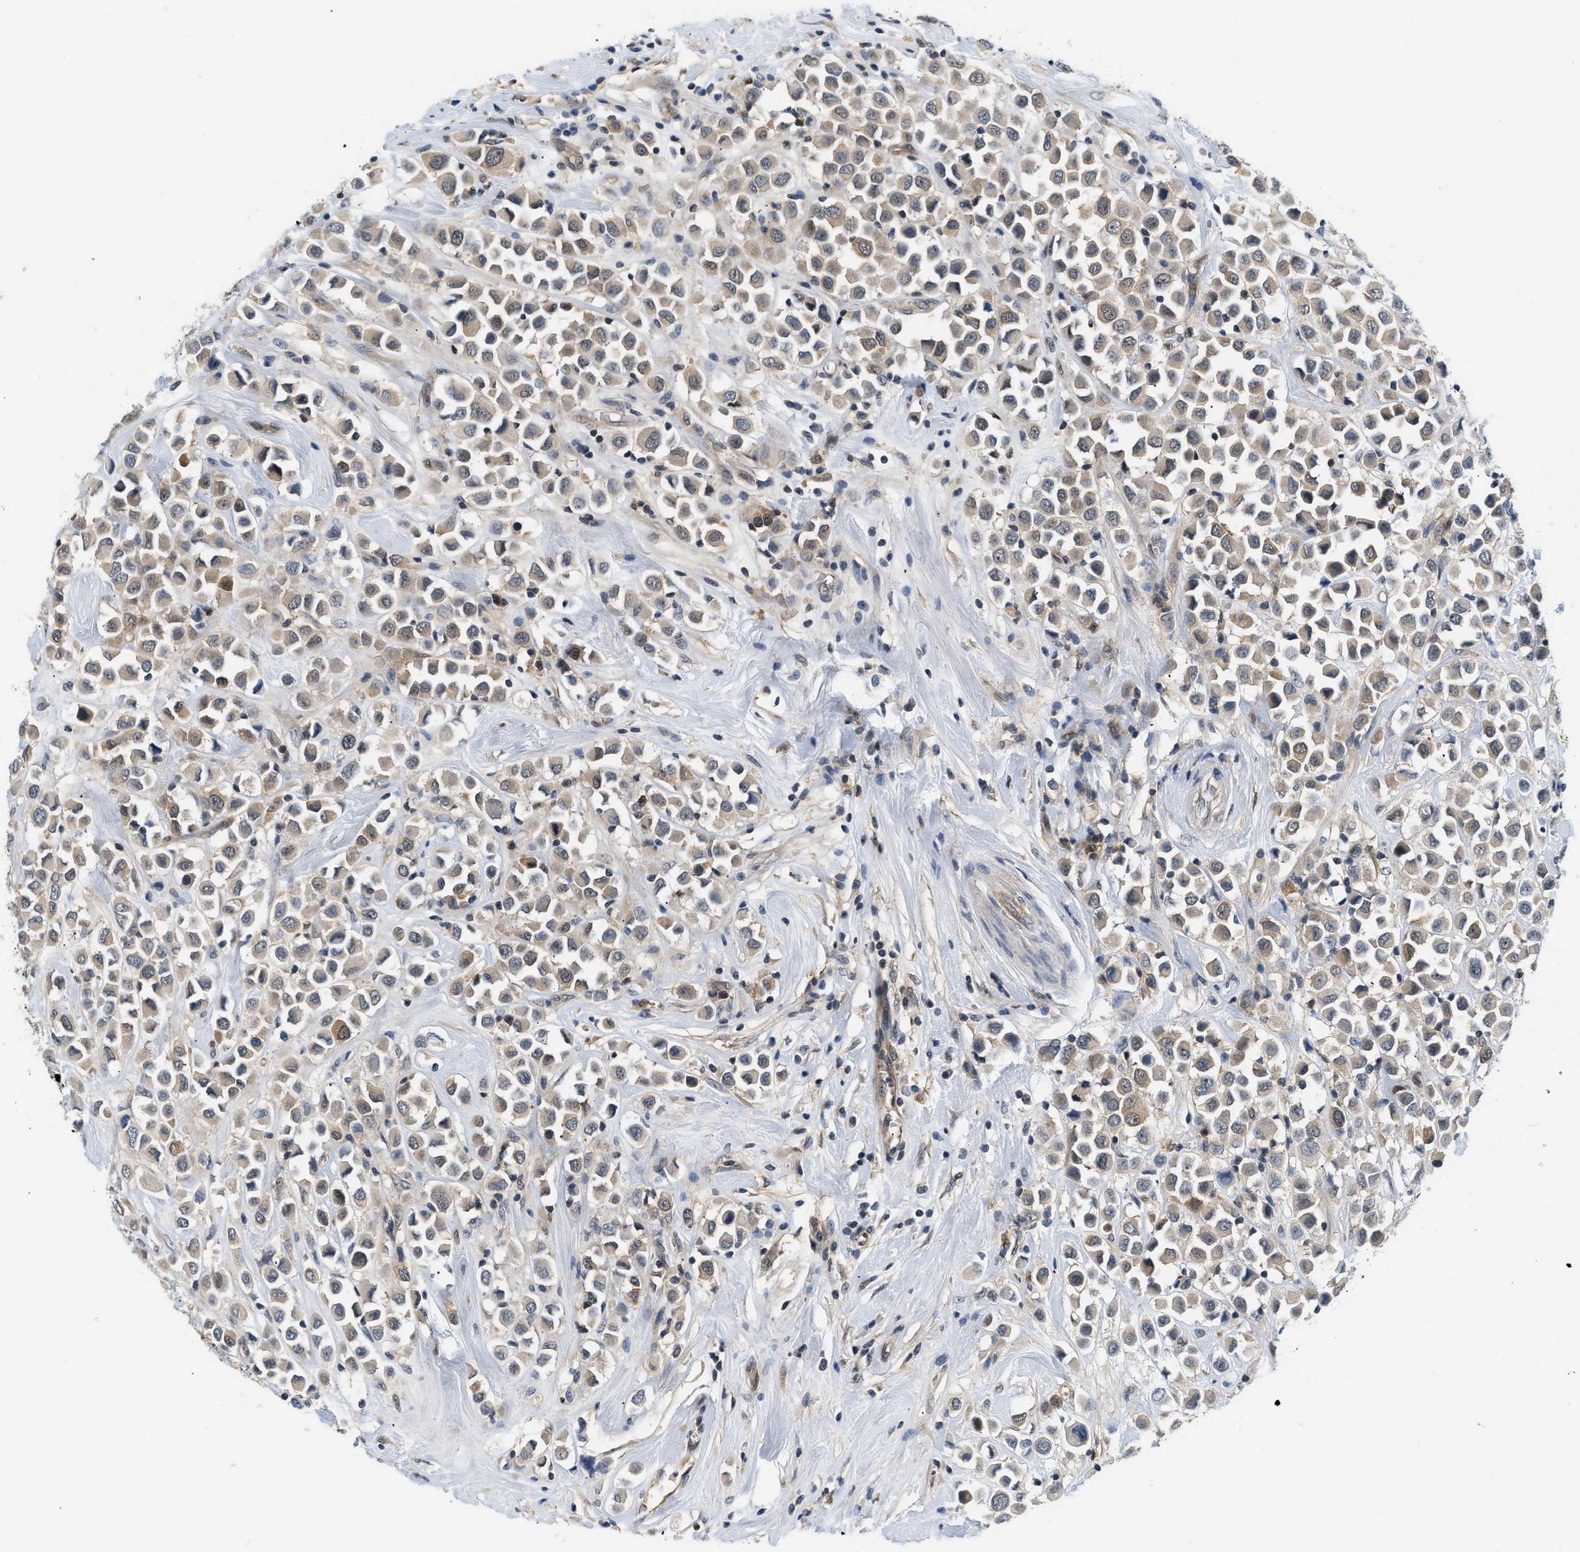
{"staining": {"intensity": "weak", "quantity": ">75%", "location": "cytoplasmic/membranous"}, "tissue": "breast cancer", "cell_type": "Tumor cells", "image_type": "cancer", "snomed": [{"axis": "morphology", "description": "Duct carcinoma"}, {"axis": "topography", "description": "Breast"}], "caption": "The micrograph demonstrates immunohistochemical staining of invasive ductal carcinoma (breast). There is weak cytoplasmic/membranous expression is seen in approximately >75% of tumor cells.", "gene": "EIF4EBP2", "patient": {"sex": "female", "age": 61}}